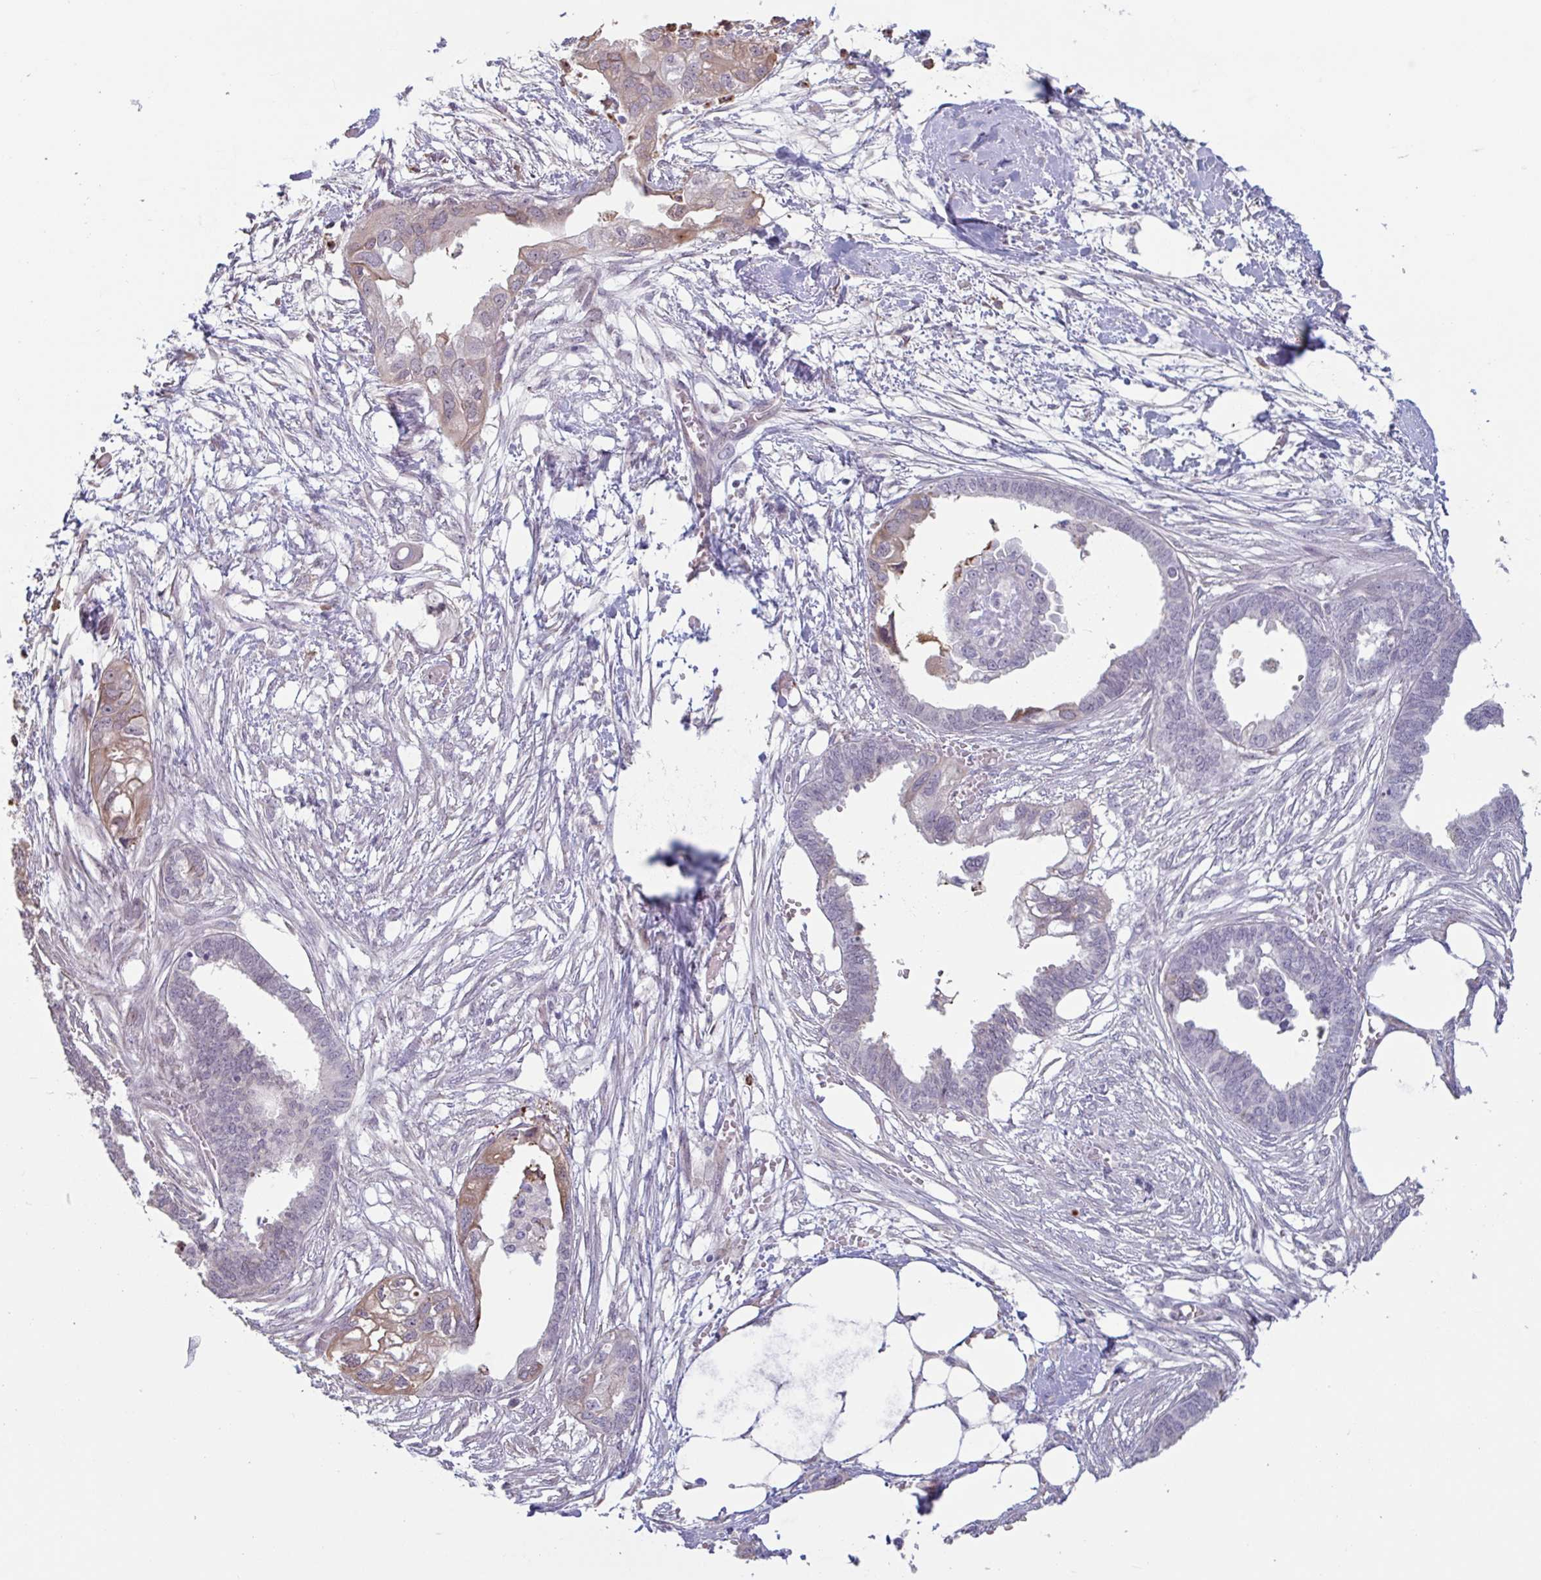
{"staining": {"intensity": "weak", "quantity": "<25%", "location": "cytoplasmic/membranous"}, "tissue": "endometrial cancer", "cell_type": "Tumor cells", "image_type": "cancer", "snomed": [{"axis": "morphology", "description": "Adenocarcinoma, NOS"}, {"axis": "morphology", "description": "Adenocarcinoma, metastatic, NOS"}, {"axis": "topography", "description": "Adipose tissue"}, {"axis": "topography", "description": "Endometrium"}], "caption": "The micrograph reveals no staining of tumor cells in endometrial cancer. Nuclei are stained in blue.", "gene": "TAF1D", "patient": {"sex": "female", "age": 67}}